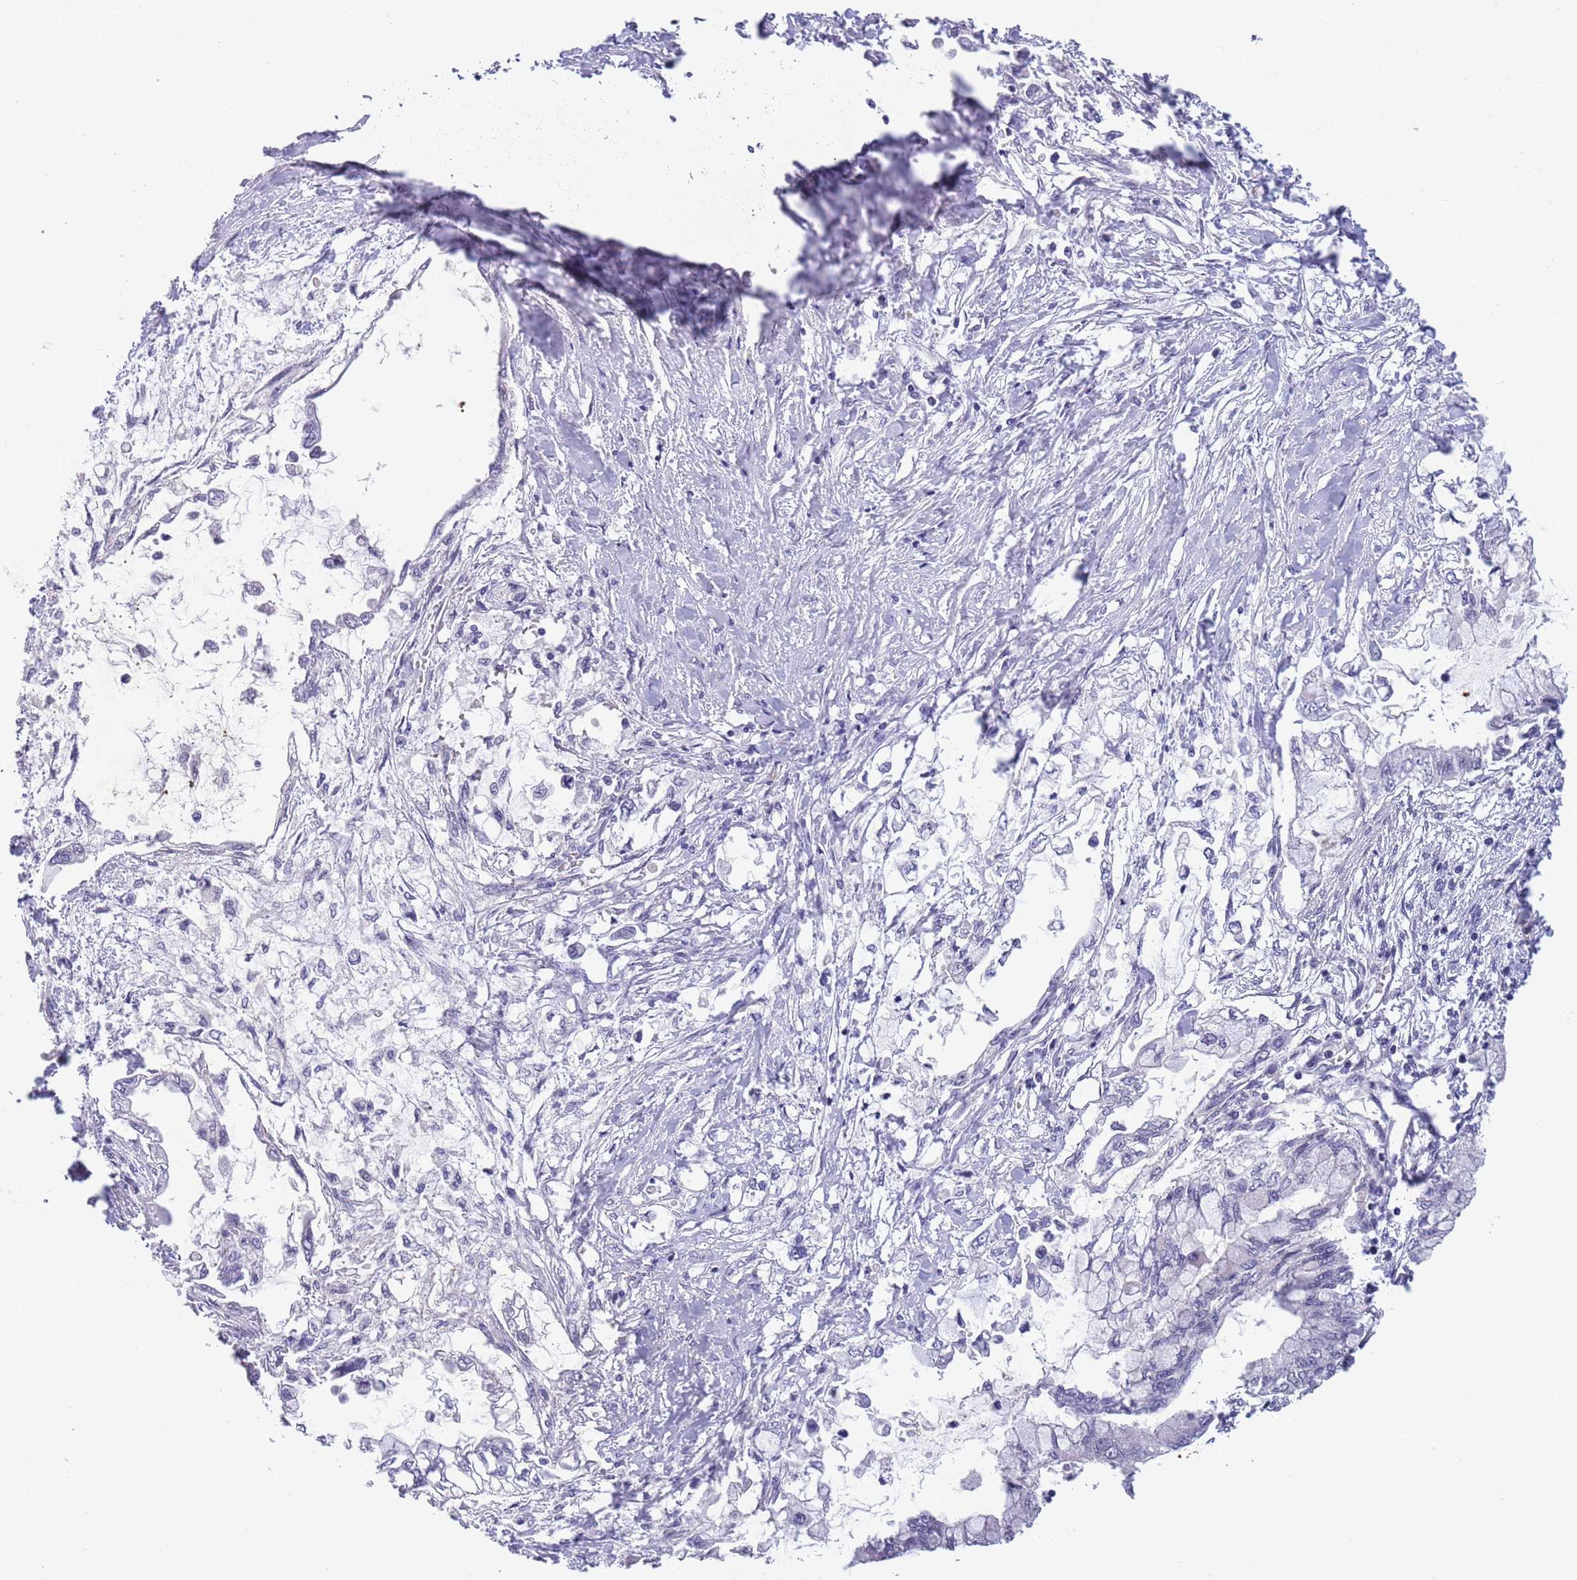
{"staining": {"intensity": "negative", "quantity": "none", "location": "none"}, "tissue": "pancreatic cancer", "cell_type": "Tumor cells", "image_type": "cancer", "snomed": [{"axis": "morphology", "description": "Adenocarcinoma, NOS"}, {"axis": "topography", "description": "Pancreas"}], "caption": "Immunohistochemistry micrograph of human pancreatic cancer stained for a protein (brown), which reveals no staining in tumor cells. (Stains: DAB immunohistochemistry (IHC) with hematoxylin counter stain, Microscopy: brightfield microscopy at high magnification).", "gene": "CIZ1", "patient": {"sex": "male", "age": 48}}